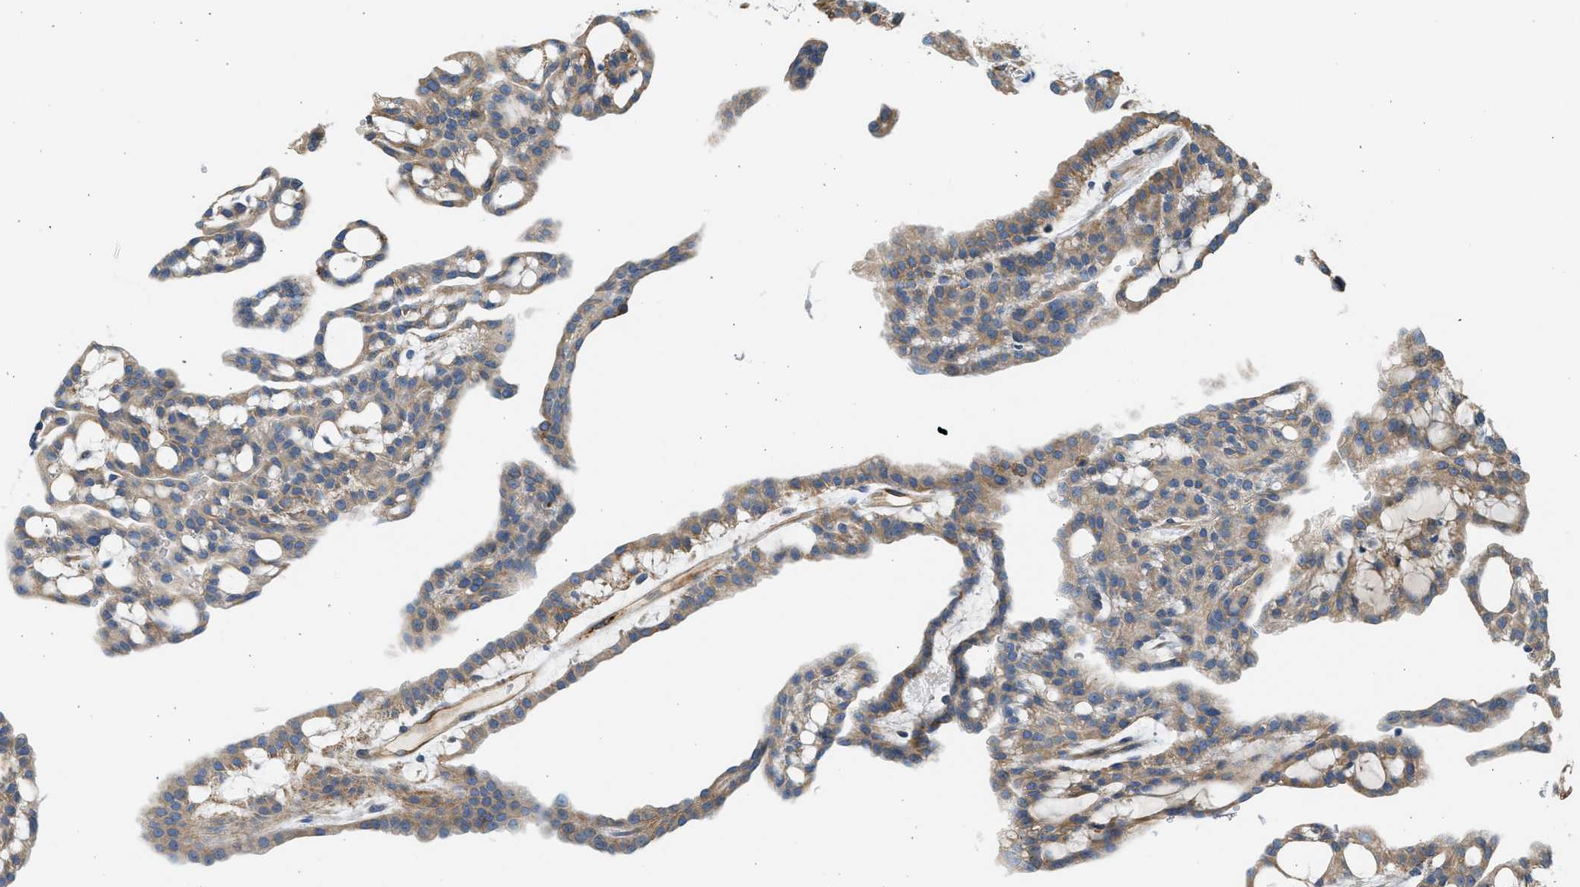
{"staining": {"intensity": "weak", "quantity": "25%-75%", "location": "cytoplasmic/membranous"}, "tissue": "renal cancer", "cell_type": "Tumor cells", "image_type": "cancer", "snomed": [{"axis": "morphology", "description": "Adenocarcinoma, NOS"}, {"axis": "topography", "description": "Kidney"}], "caption": "A low amount of weak cytoplasmic/membranous positivity is present in about 25%-75% of tumor cells in adenocarcinoma (renal) tissue.", "gene": "CNTN6", "patient": {"sex": "male", "age": 63}}